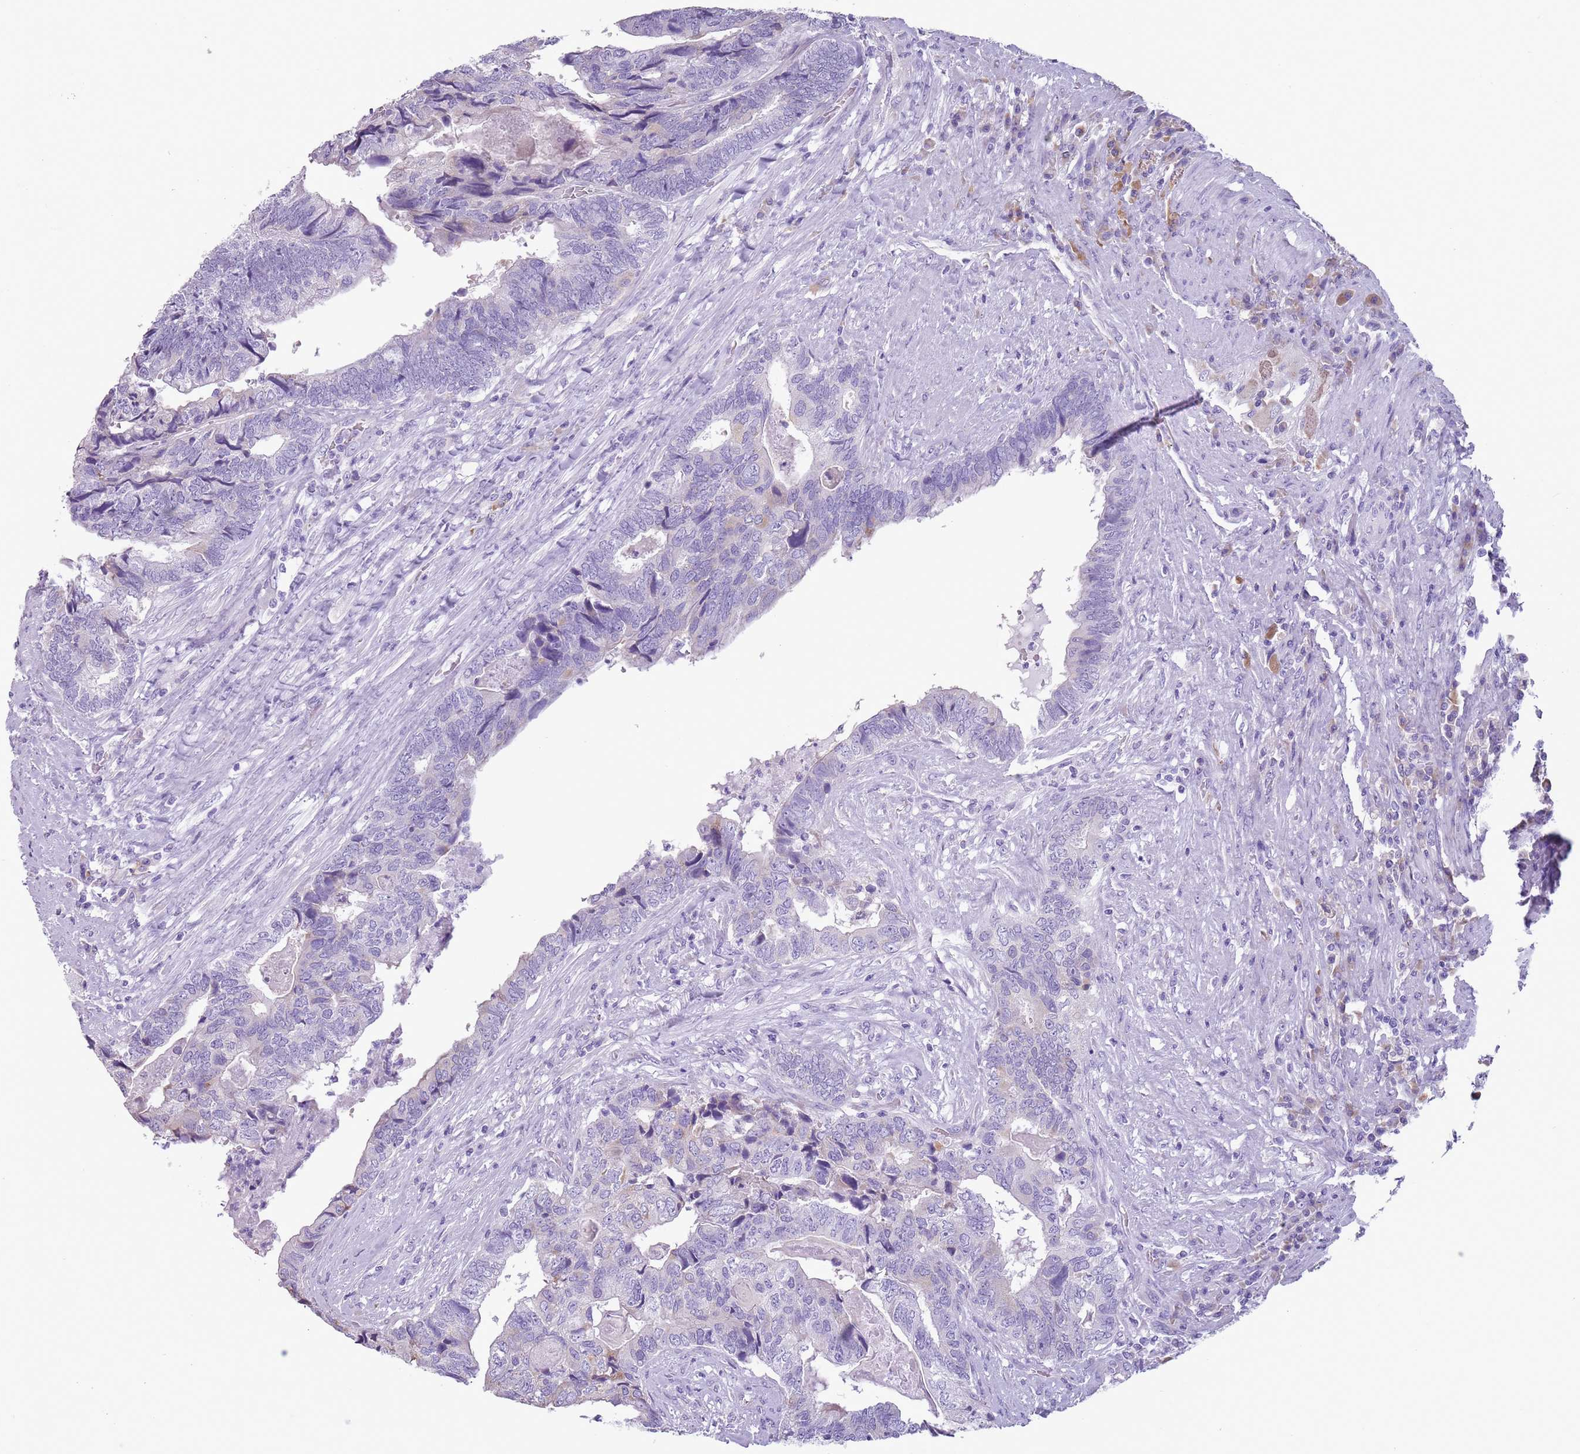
{"staining": {"intensity": "negative", "quantity": "none", "location": "none"}, "tissue": "colorectal cancer", "cell_type": "Tumor cells", "image_type": "cancer", "snomed": [{"axis": "morphology", "description": "Adenocarcinoma, NOS"}, {"axis": "topography", "description": "Colon"}], "caption": "Tumor cells are negative for brown protein staining in colorectal adenocarcinoma. (Stains: DAB immunohistochemistry with hematoxylin counter stain, Microscopy: brightfield microscopy at high magnification).", "gene": "HYOU1", "patient": {"sex": "female", "age": 67}}